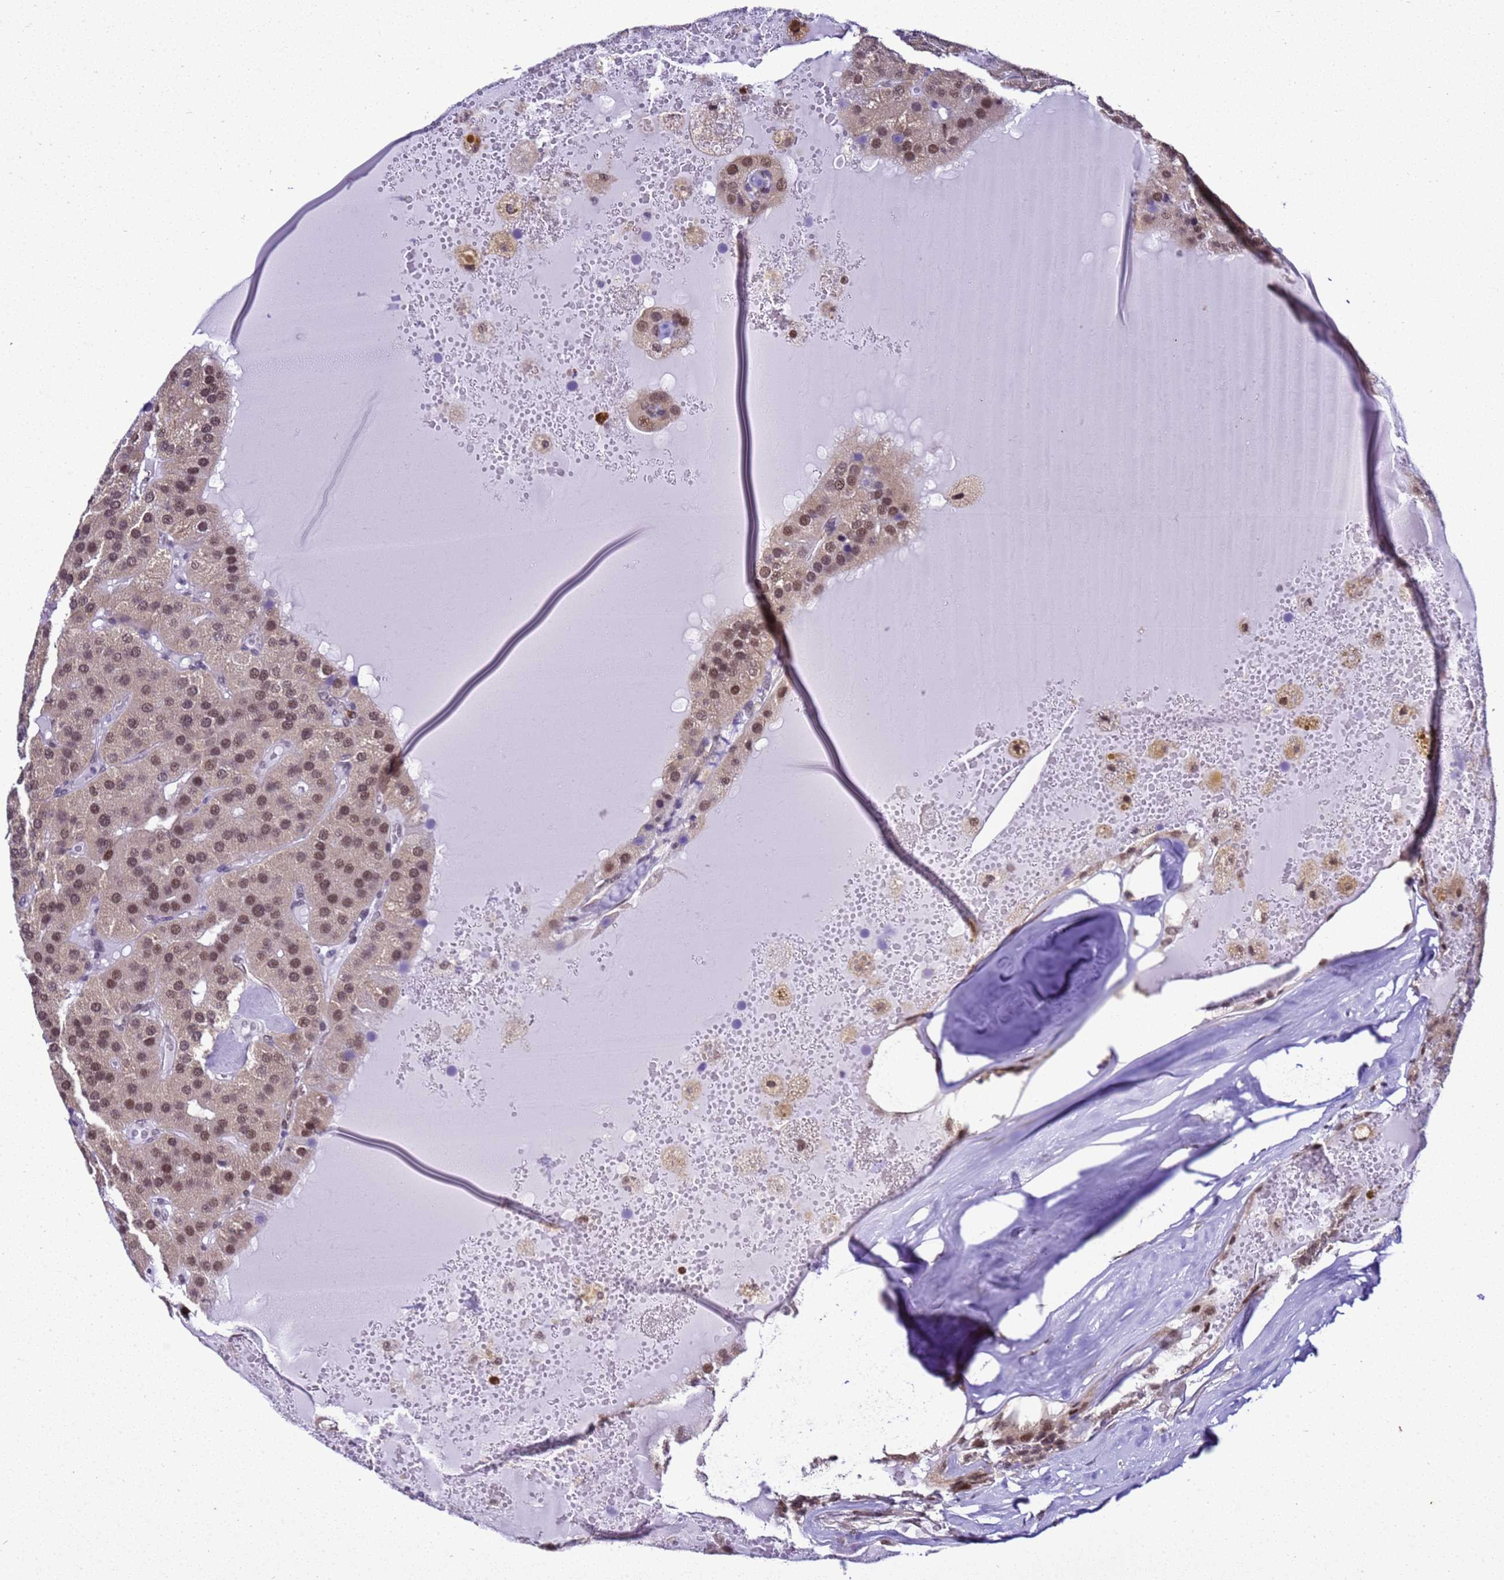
{"staining": {"intensity": "moderate", "quantity": ">75%", "location": "nuclear"}, "tissue": "parathyroid gland", "cell_type": "Glandular cells", "image_type": "normal", "snomed": [{"axis": "morphology", "description": "Normal tissue, NOS"}, {"axis": "morphology", "description": "Adenoma, NOS"}, {"axis": "topography", "description": "Parathyroid gland"}], "caption": "A high-resolution micrograph shows immunohistochemistry (IHC) staining of benign parathyroid gland, which shows moderate nuclear expression in about >75% of glandular cells.", "gene": "SMN1", "patient": {"sex": "female", "age": 86}}